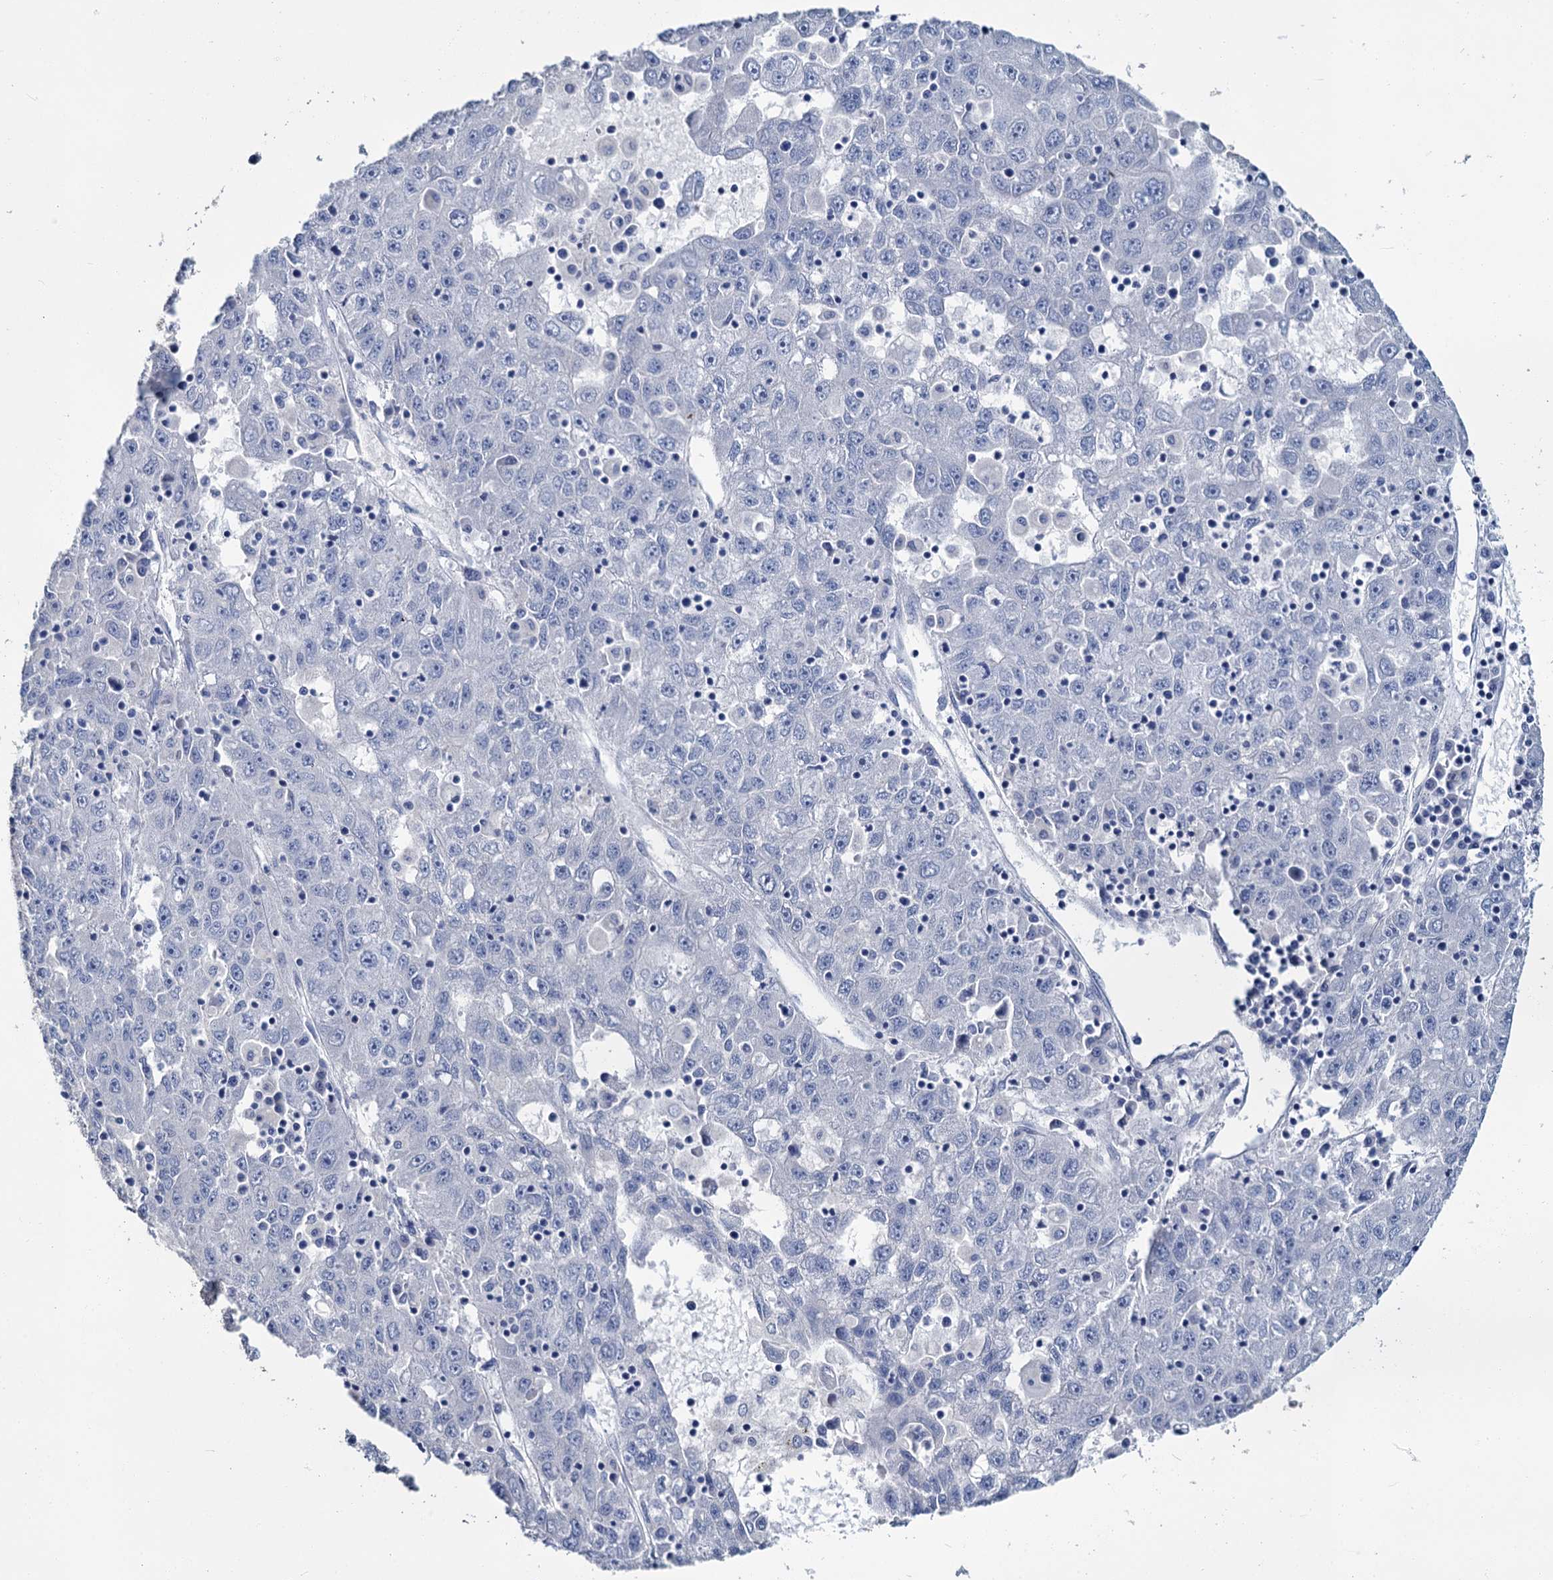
{"staining": {"intensity": "negative", "quantity": "none", "location": "none"}, "tissue": "liver cancer", "cell_type": "Tumor cells", "image_type": "cancer", "snomed": [{"axis": "morphology", "description": "Carcinoma, Hepatocellular, NOS"}, {"axis": "topography", "description": "Liver"}], "caption": "DAB (3,3'-diaminobenzidine) immunohistochemical staining of human liver cancer (hepatocellular carcinoma) demonstrates no significant positivity in tumor cells.", "gene": "SNCB", "patient": {"sex": "male", "age": 49}}